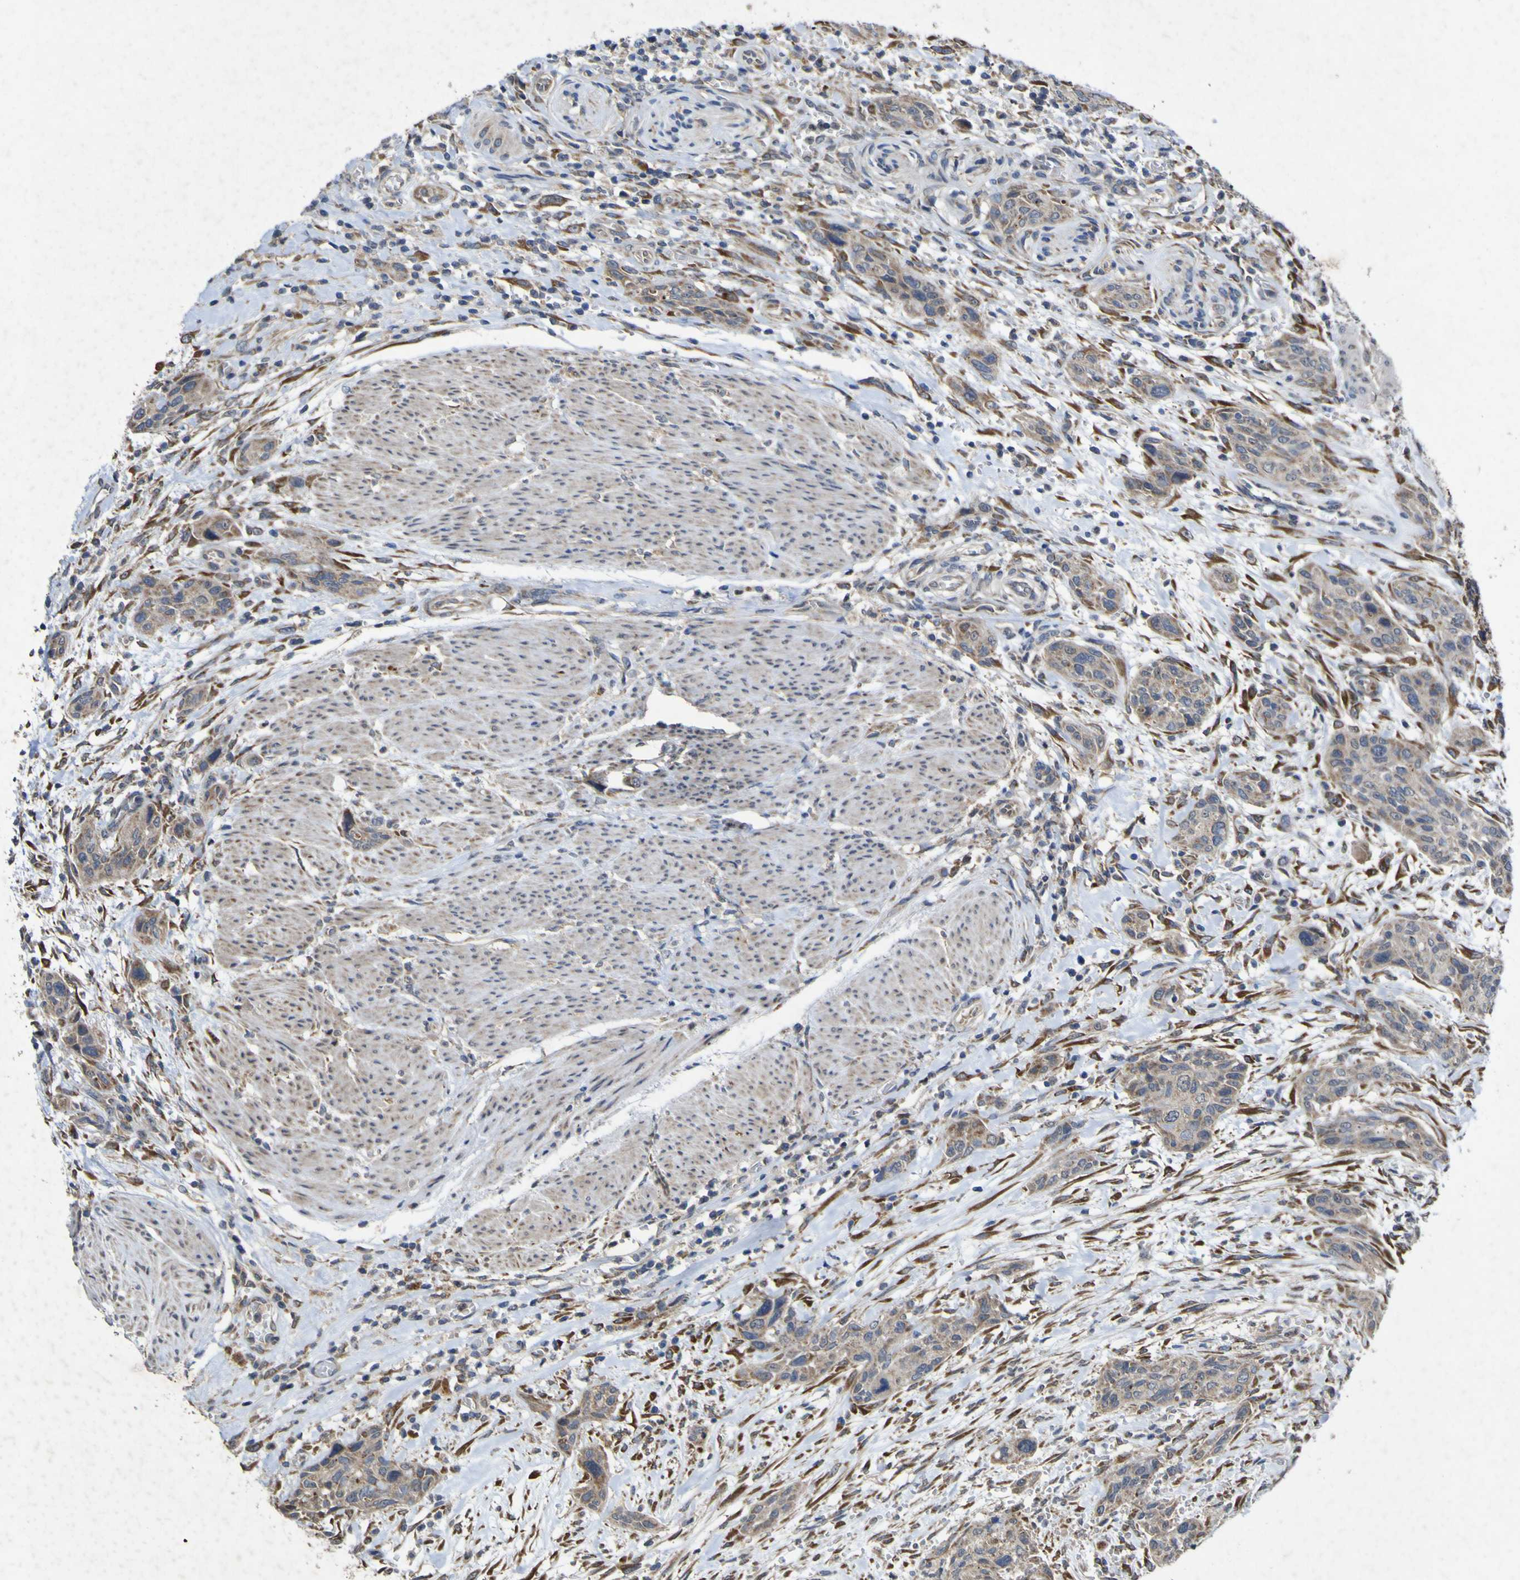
{"staining": {"intensity": "weak", "quantity": ">75%", "location": "cytoplasmic/membranous"}, "tissue": "urothelial cancer", "cell_type": "Tumor cells", "image_type": "cancer", "snomed": [{"axis": "morphology", "description": "Urothelial carcinoma, High grade"}, {"axis": "topography", "description": "Urinary bladder"}], "caption": "Human urothelial carcinoma (high-grade) stained with a protein marker demonstrates weak staining in tumor cells.", "gene": "IRAK2", "patient": {"sex": "male", "age": 35}}